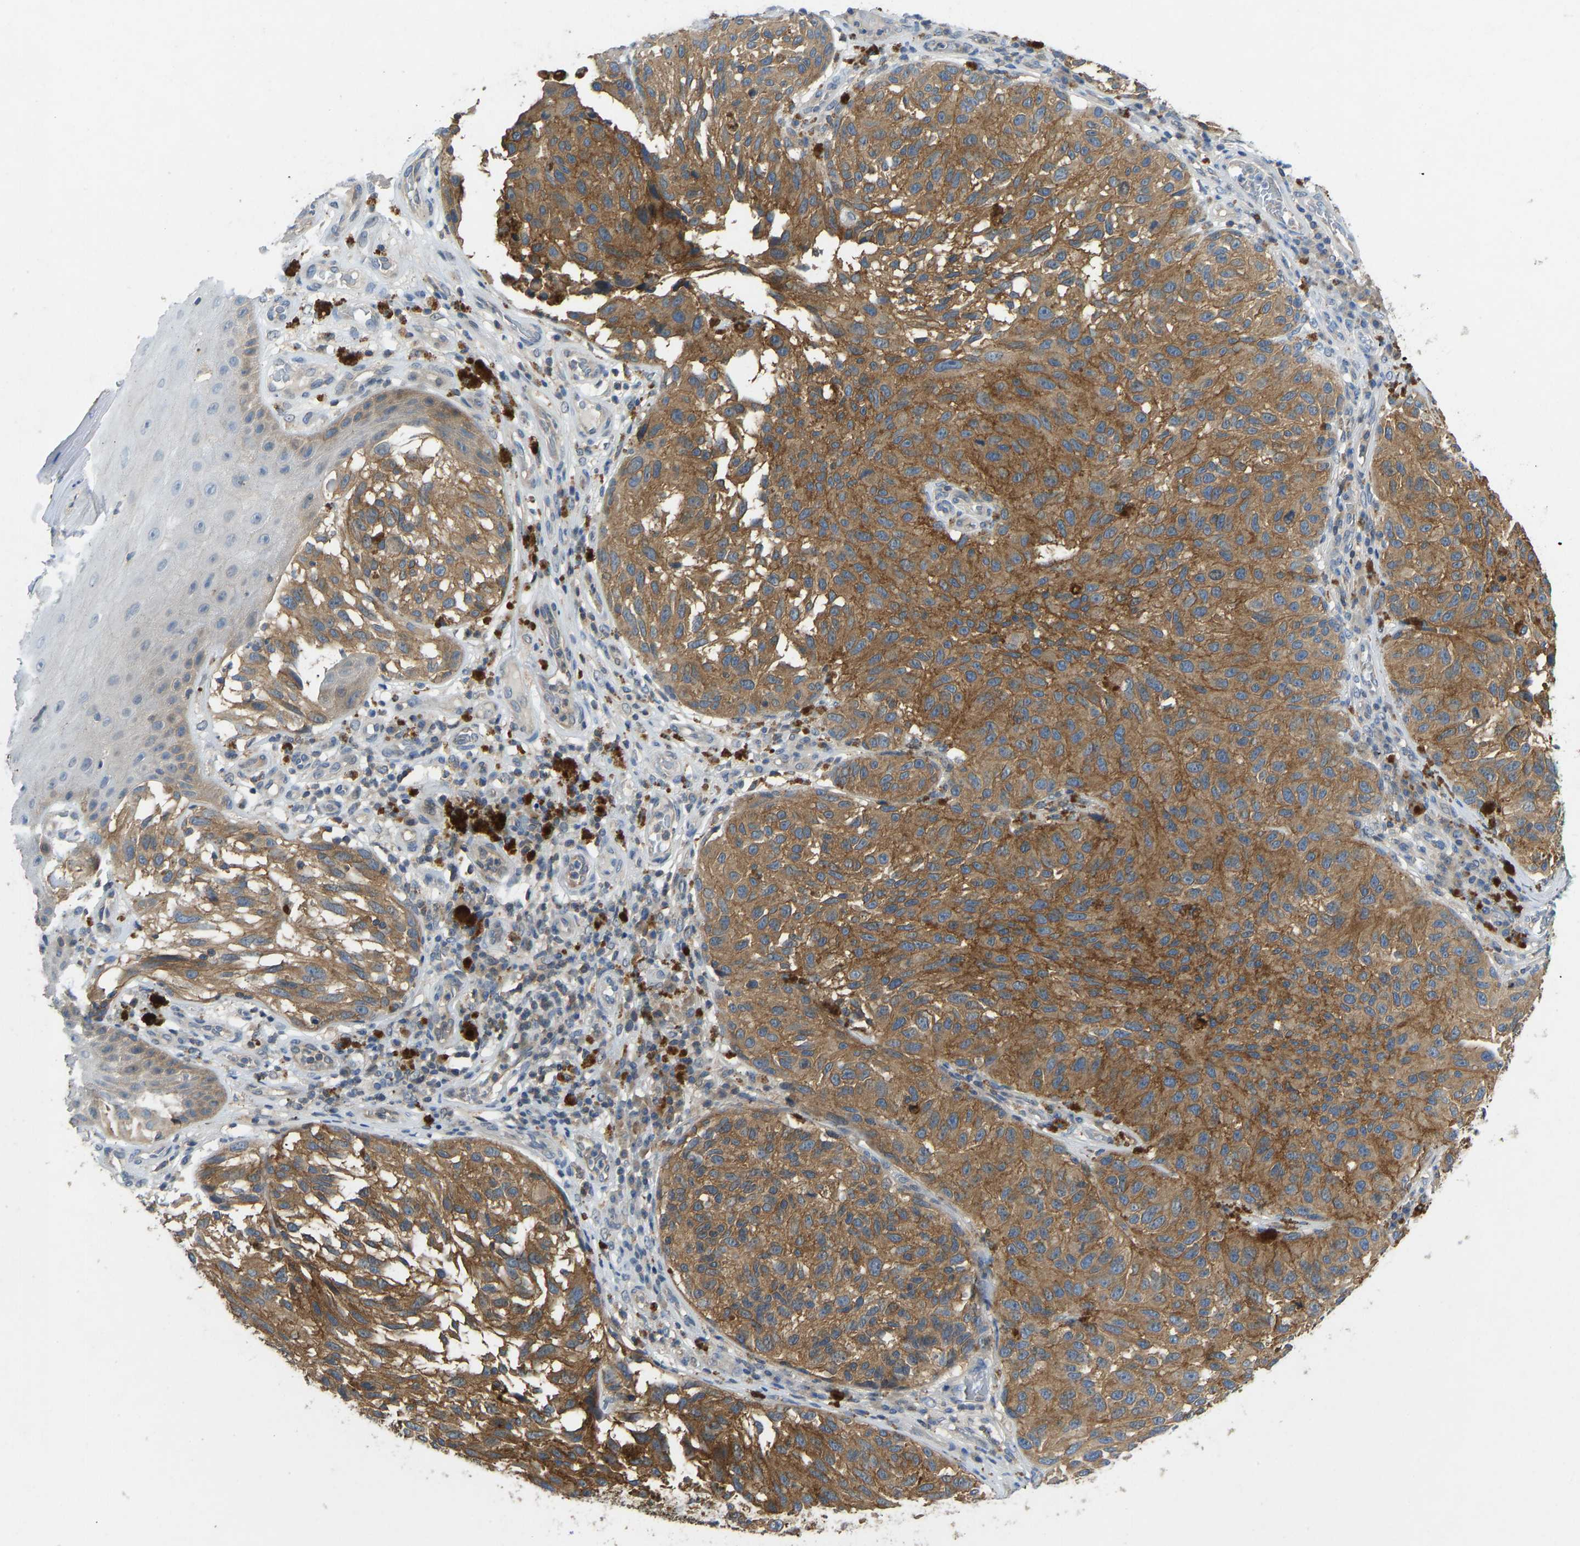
{"staining": {"intensity": "moderate", "quantity": ">75%", "location": "cytoplasmic/membranous"}, "tissue": "melanoma", "cell_type": "Tumor cells", "image_type": "cancer", "snomed": [{"axis": "morphology", "description": "Malignant melanoma, NOS"}, {"axis": "topography", "description": "Skin"}], "caption": "Tumor cells exhibit medium levels of moderate cytoplasmic/membranous staining in approximately >75% of cells in human malignant melanoma.", "gene": "NDRG3", "patient": {"sex": "female", "age": 73}}